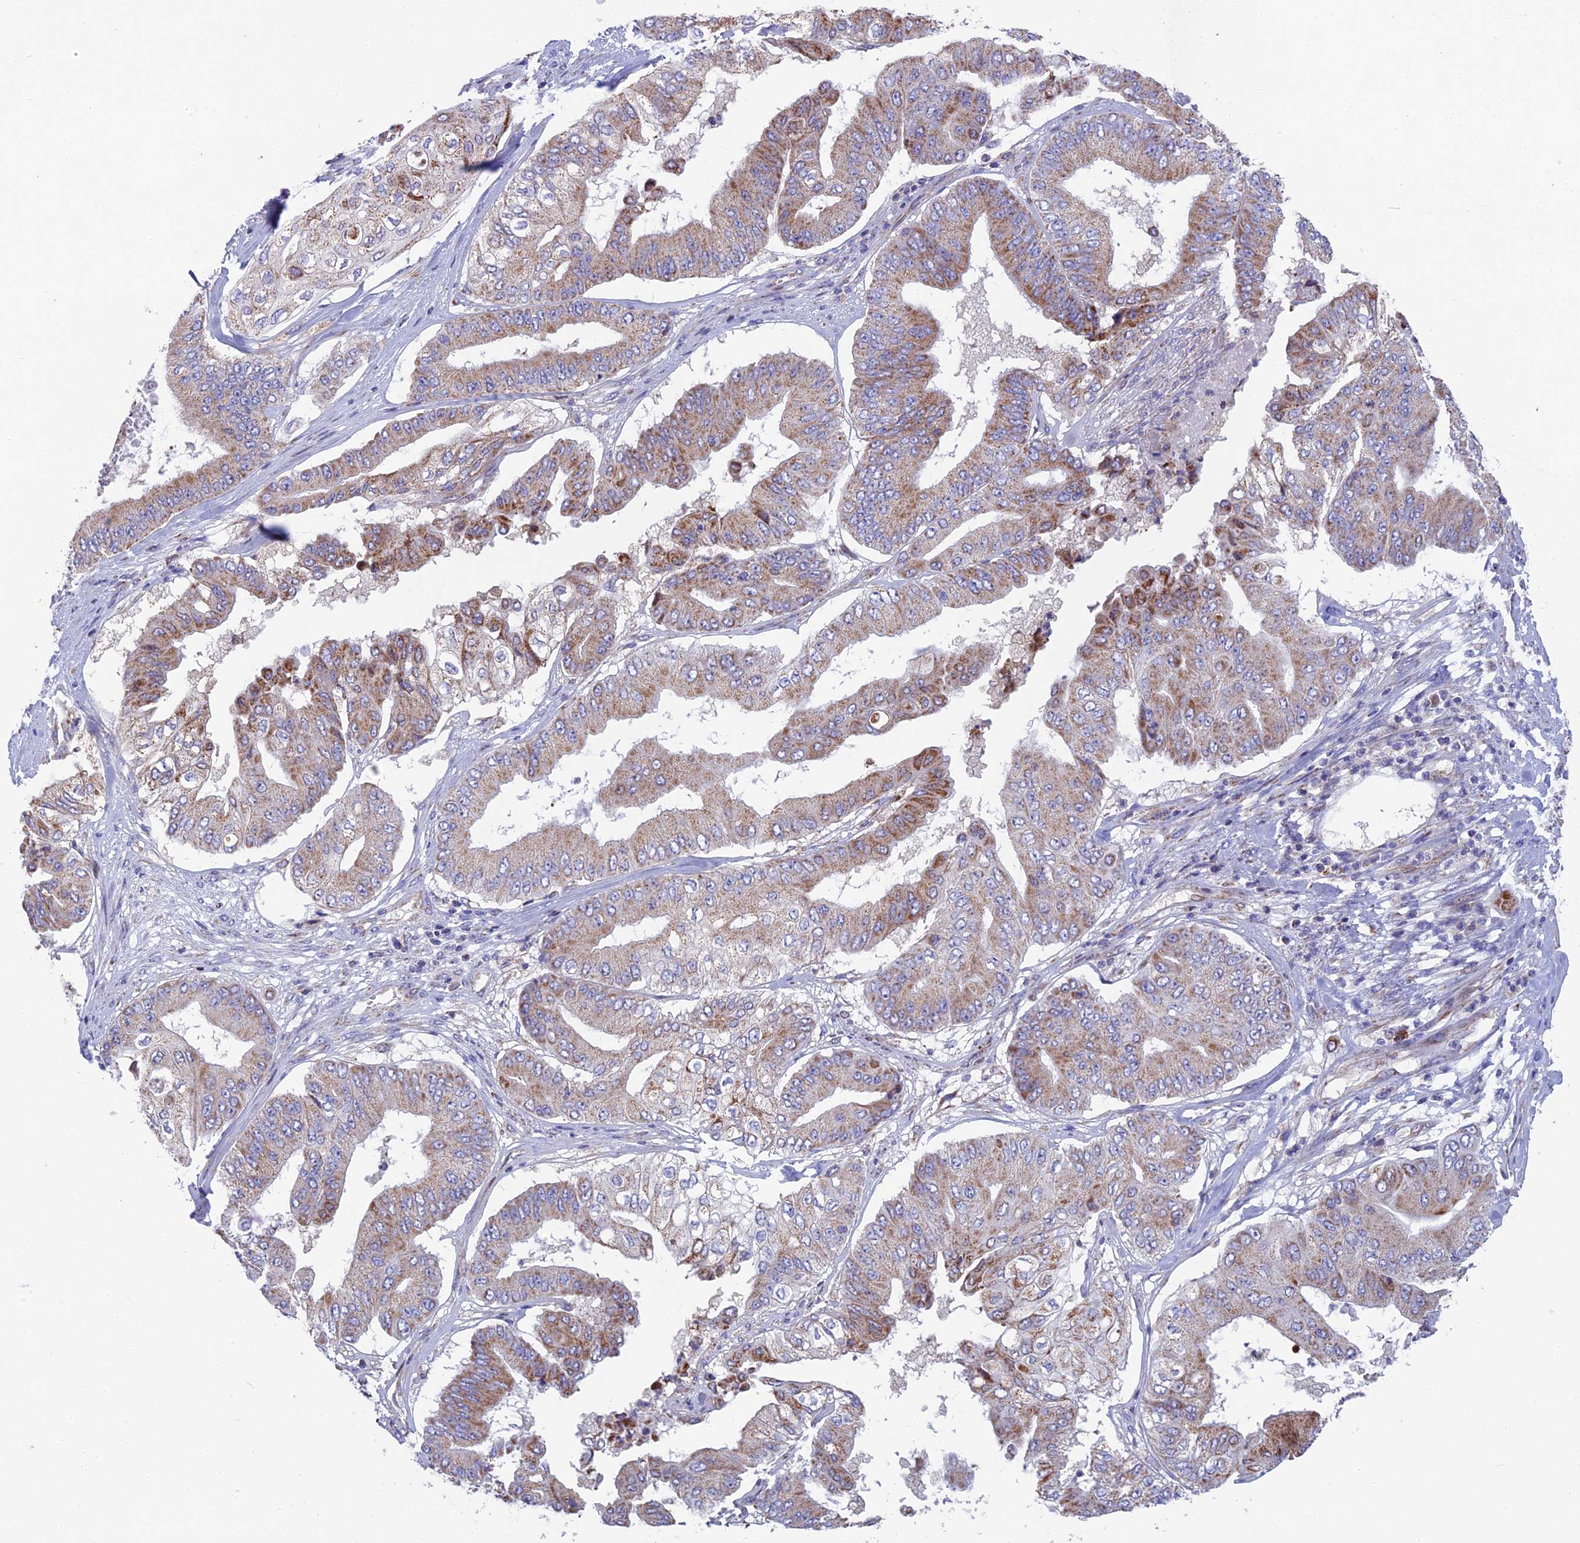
{"staining": {"intensity": "moderate", "quantity": "25%-75%", "location": "cytoplasmic/membranous"}, "tissue": "pancreatic cancer", "cell_type": "Tumor cells", "image_type": "cancer", "snomed": [{"axis": "morphology", "description": "Adenocarcinoma, NOS"}, {"axis": "topography", "description": "Pancreas"}], "caption": "Moderate cytoplasmic/membranous positivity for a protein is appreciated in approximately 25%-75% of tumor cells of pancreatic adenocarcinoma using immunohistochemistry.", "gene": "CS", "patient": {"sex": "female", "age": 77}}